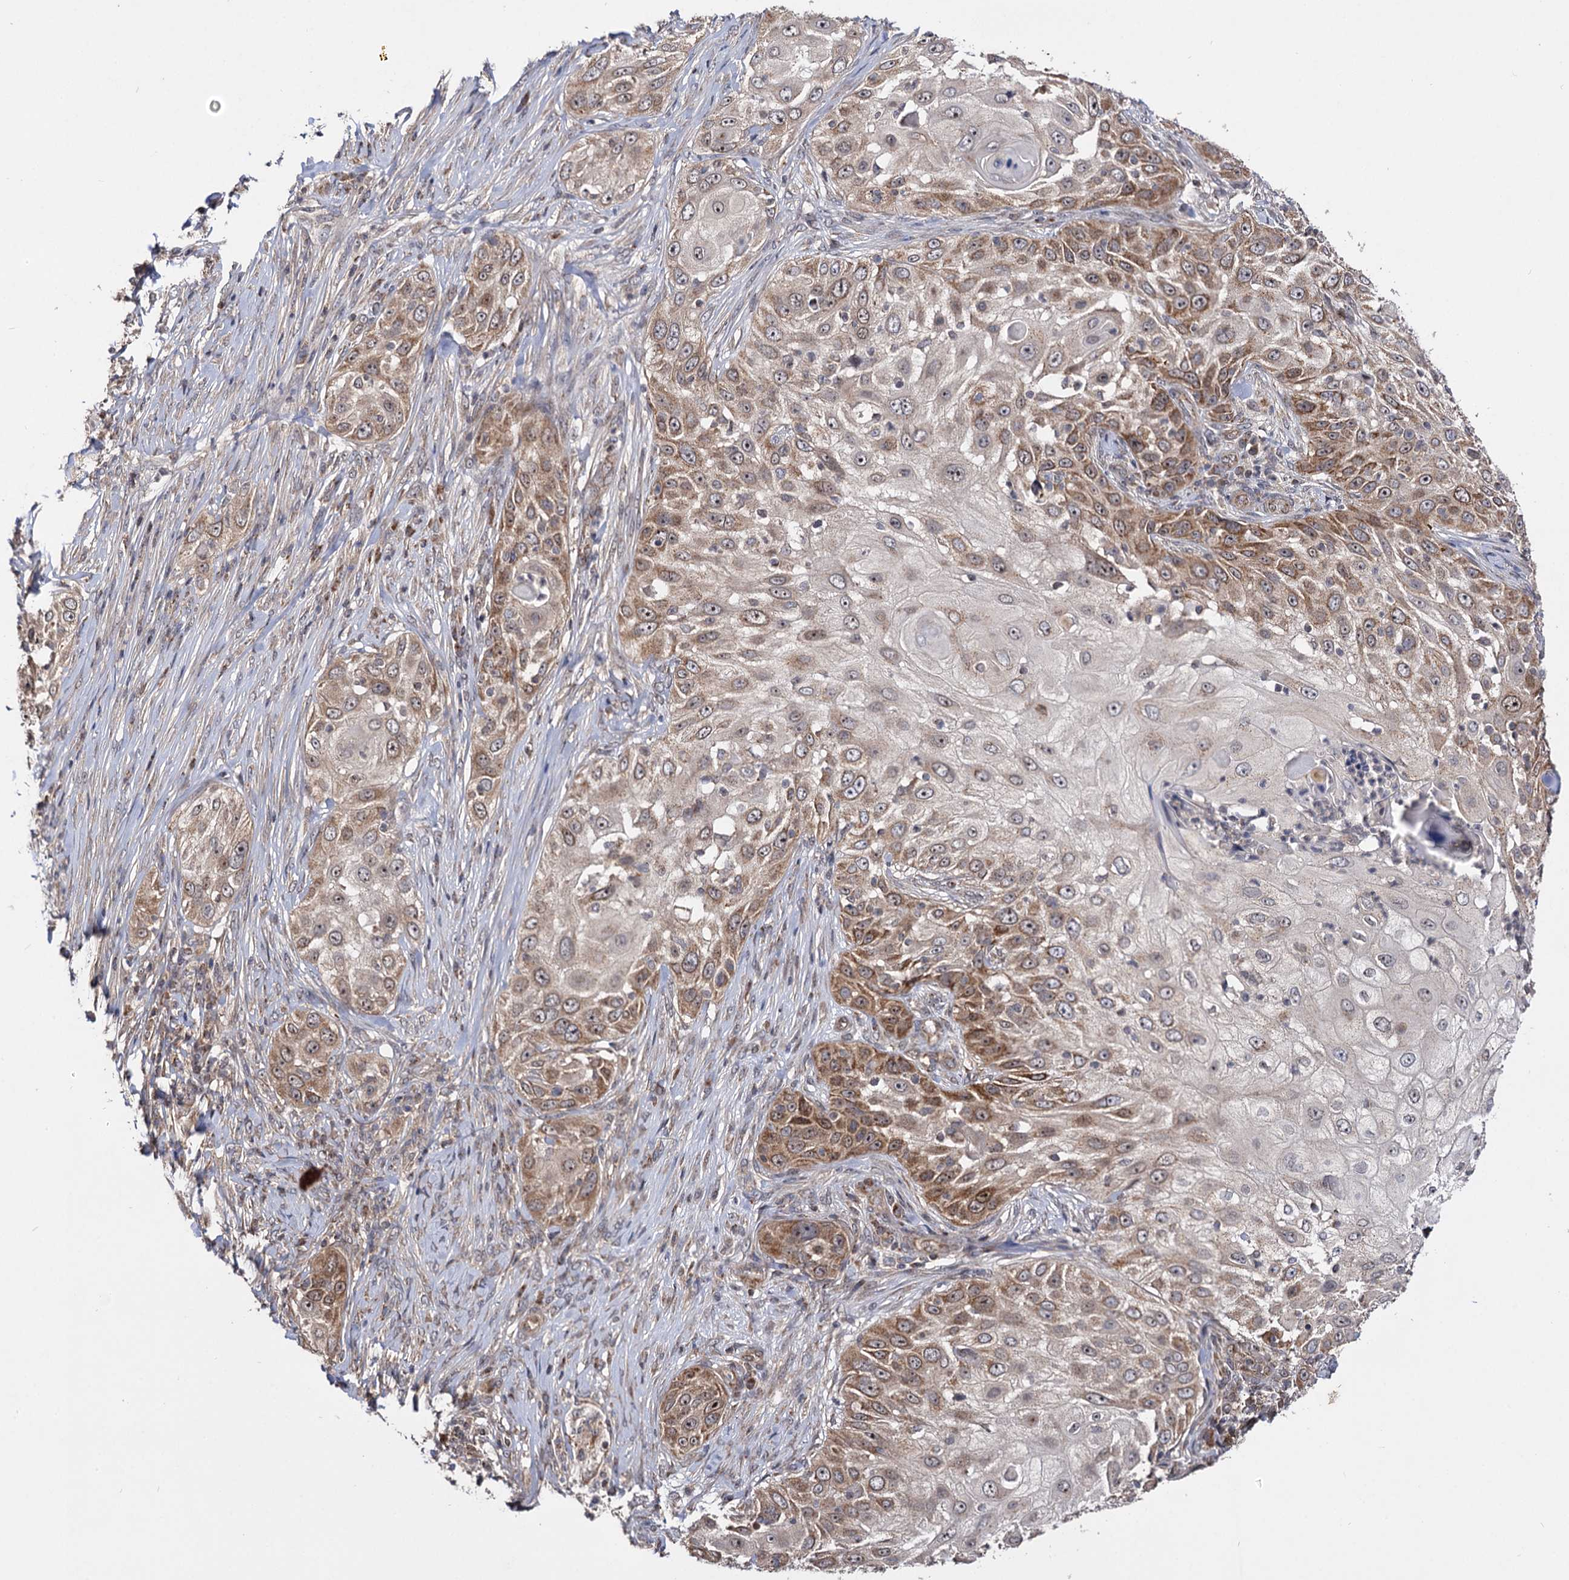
{"staining": {"intensity": "moderate", "quantity": ">75%", "location": "cytoplasmic/membranous"}, "tissue": "skin cancer", "cell_type": "Tumor cells", "image_type": "cancer", "snomed": [{"axis": "morphology", "description": "Squamous cell carcinoma, NOS"}, {"axis": "topography", "description": "Skin"}], "caption": "Immunohistochemical staining of human skin squamous cell carcinoma reveals medium levels of moderate cytoplasmic/membranous positivity in approximately >75% of tumor cells.", "gene": "CEP76", "patient": {"sex": "female", "age": 44}}